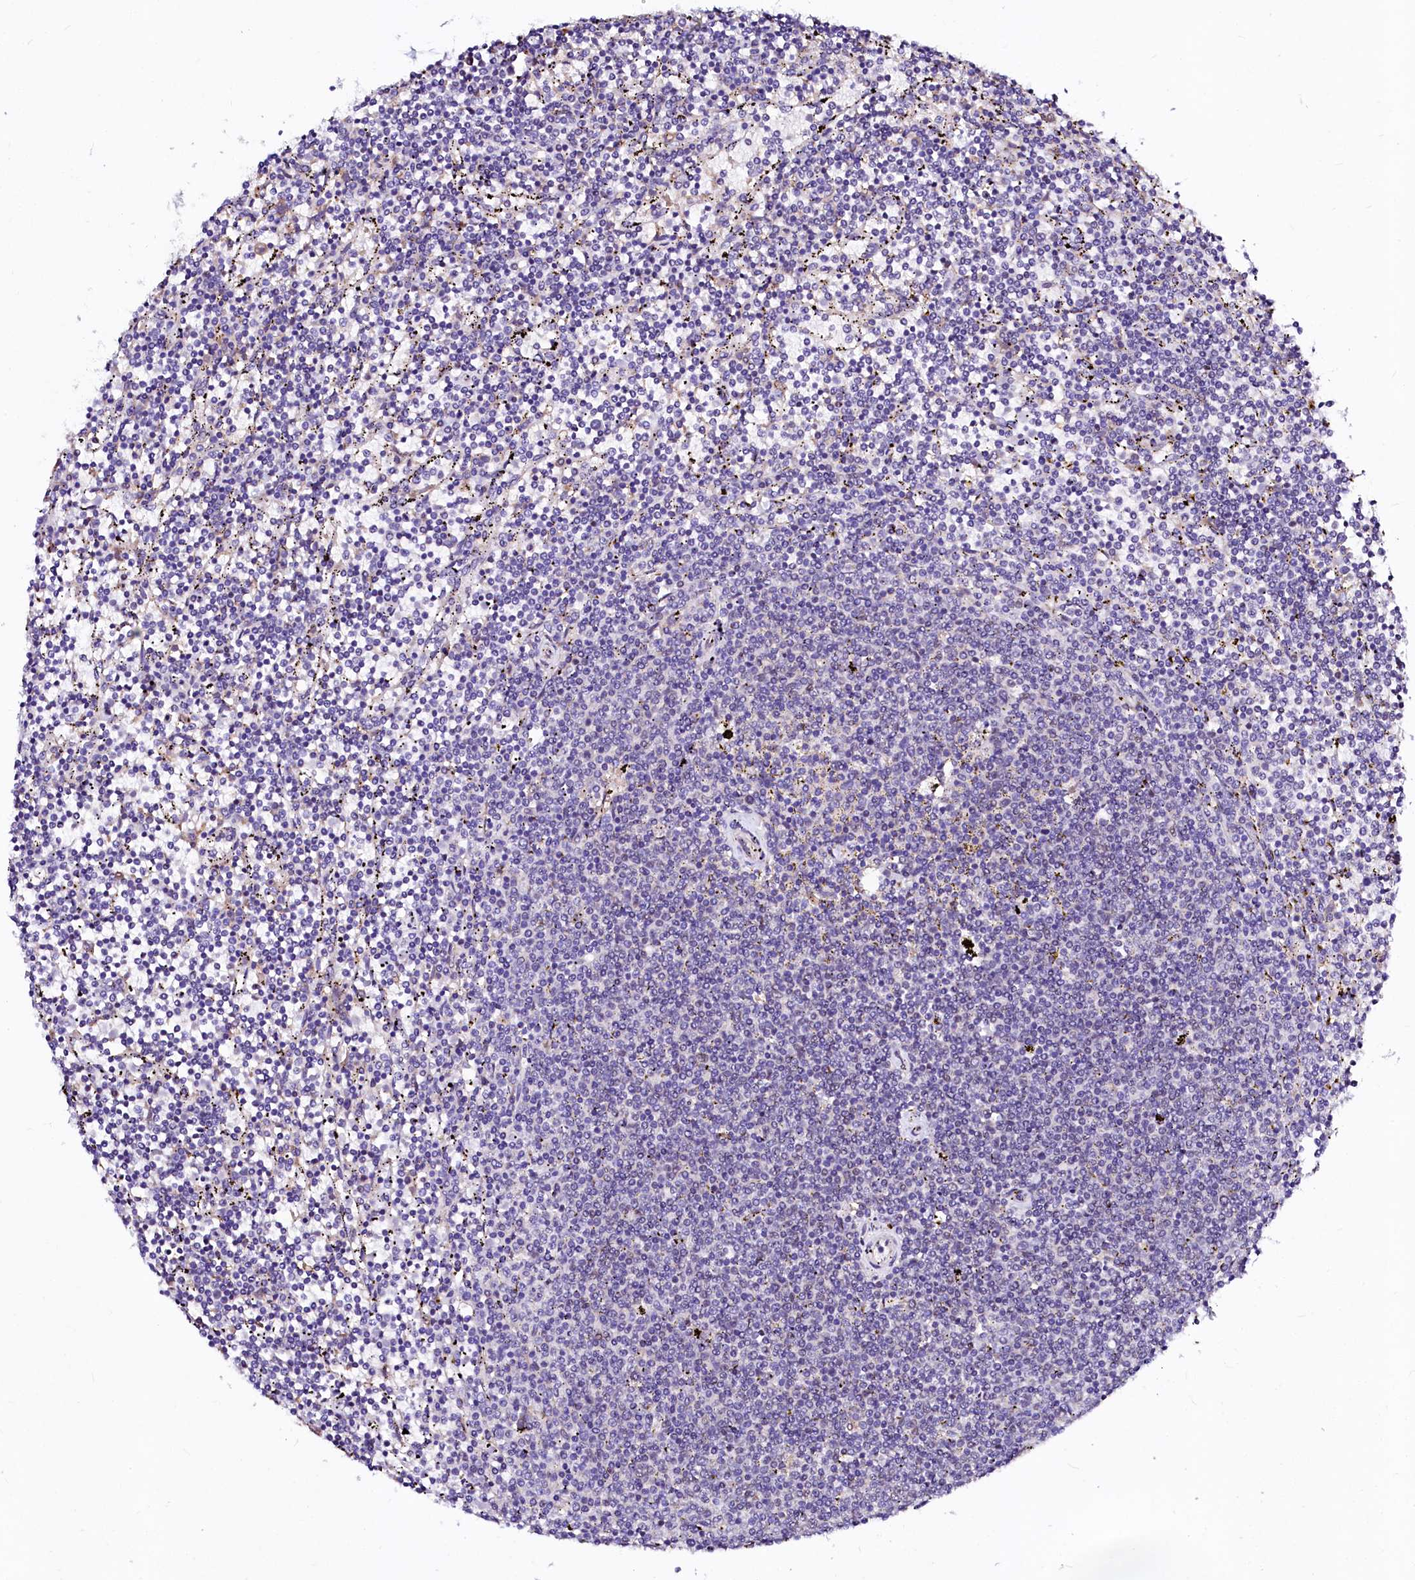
{"staining": {"intensity": "negative", "quantity": "none", "location": "none"}, "tissue": "lymphoma", "cell_type": "Tumor cells", "image_type": "cancer", "snomed": [{"axis": "morphology", "description": "Malignant lymphoma, non-Hodgkin's type, Low grade"}, {"axis": "topography", "description": "Spleen"}], "caption": "This image is of low-grade malignant lymphoma, non-Hodgkin's type stained with IHC to label a protein in brown with the nuclei are counter-stained blue. There is no staining in tumor cells.", "gene": "GPR176", "patient": {"sex": "female", "age": 50}}